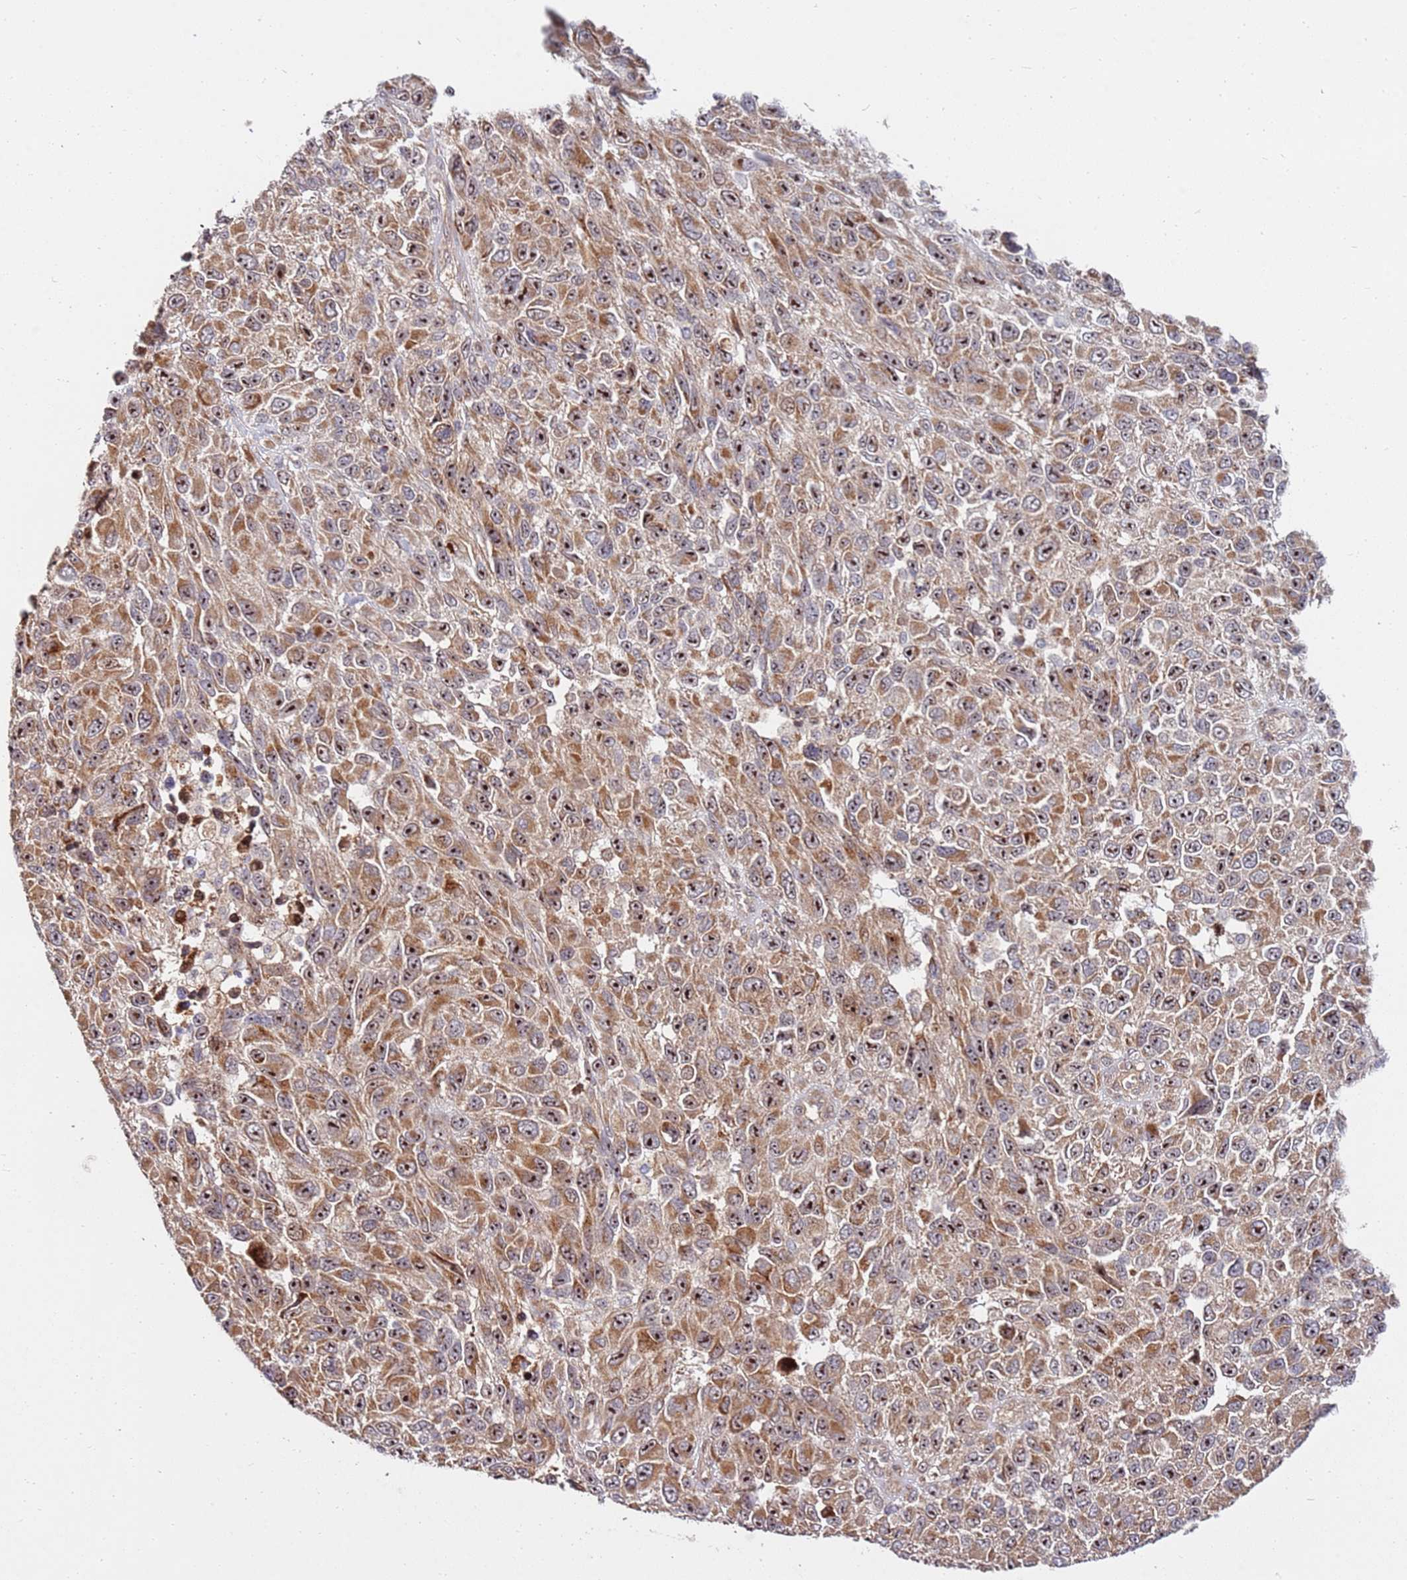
{"staining": {"intensity": "strong", "quantity": ">75%", "location": "cytoplasmic/membranous,nuclear"}, "tissue": "melanoma", "cell_type": "Tumor cells", "image_type": "cancer", "snomed": [{"axis": "morphology", "description": "Normal tissue, NOS"}, {"axis": "morphology", "description": "Malignant melanoma, NOS"}, {"axis": "topography", "description": "Skin"}], "caption": "A high-resolution photomicrograph shows IHC staining of melanoma, which displays strong cytoplasmic/membranous and nuclear positivity in approximately >75% of tumor cells.", "gene": "KIF25", "patient": {"sex": "female", "age": 96}}